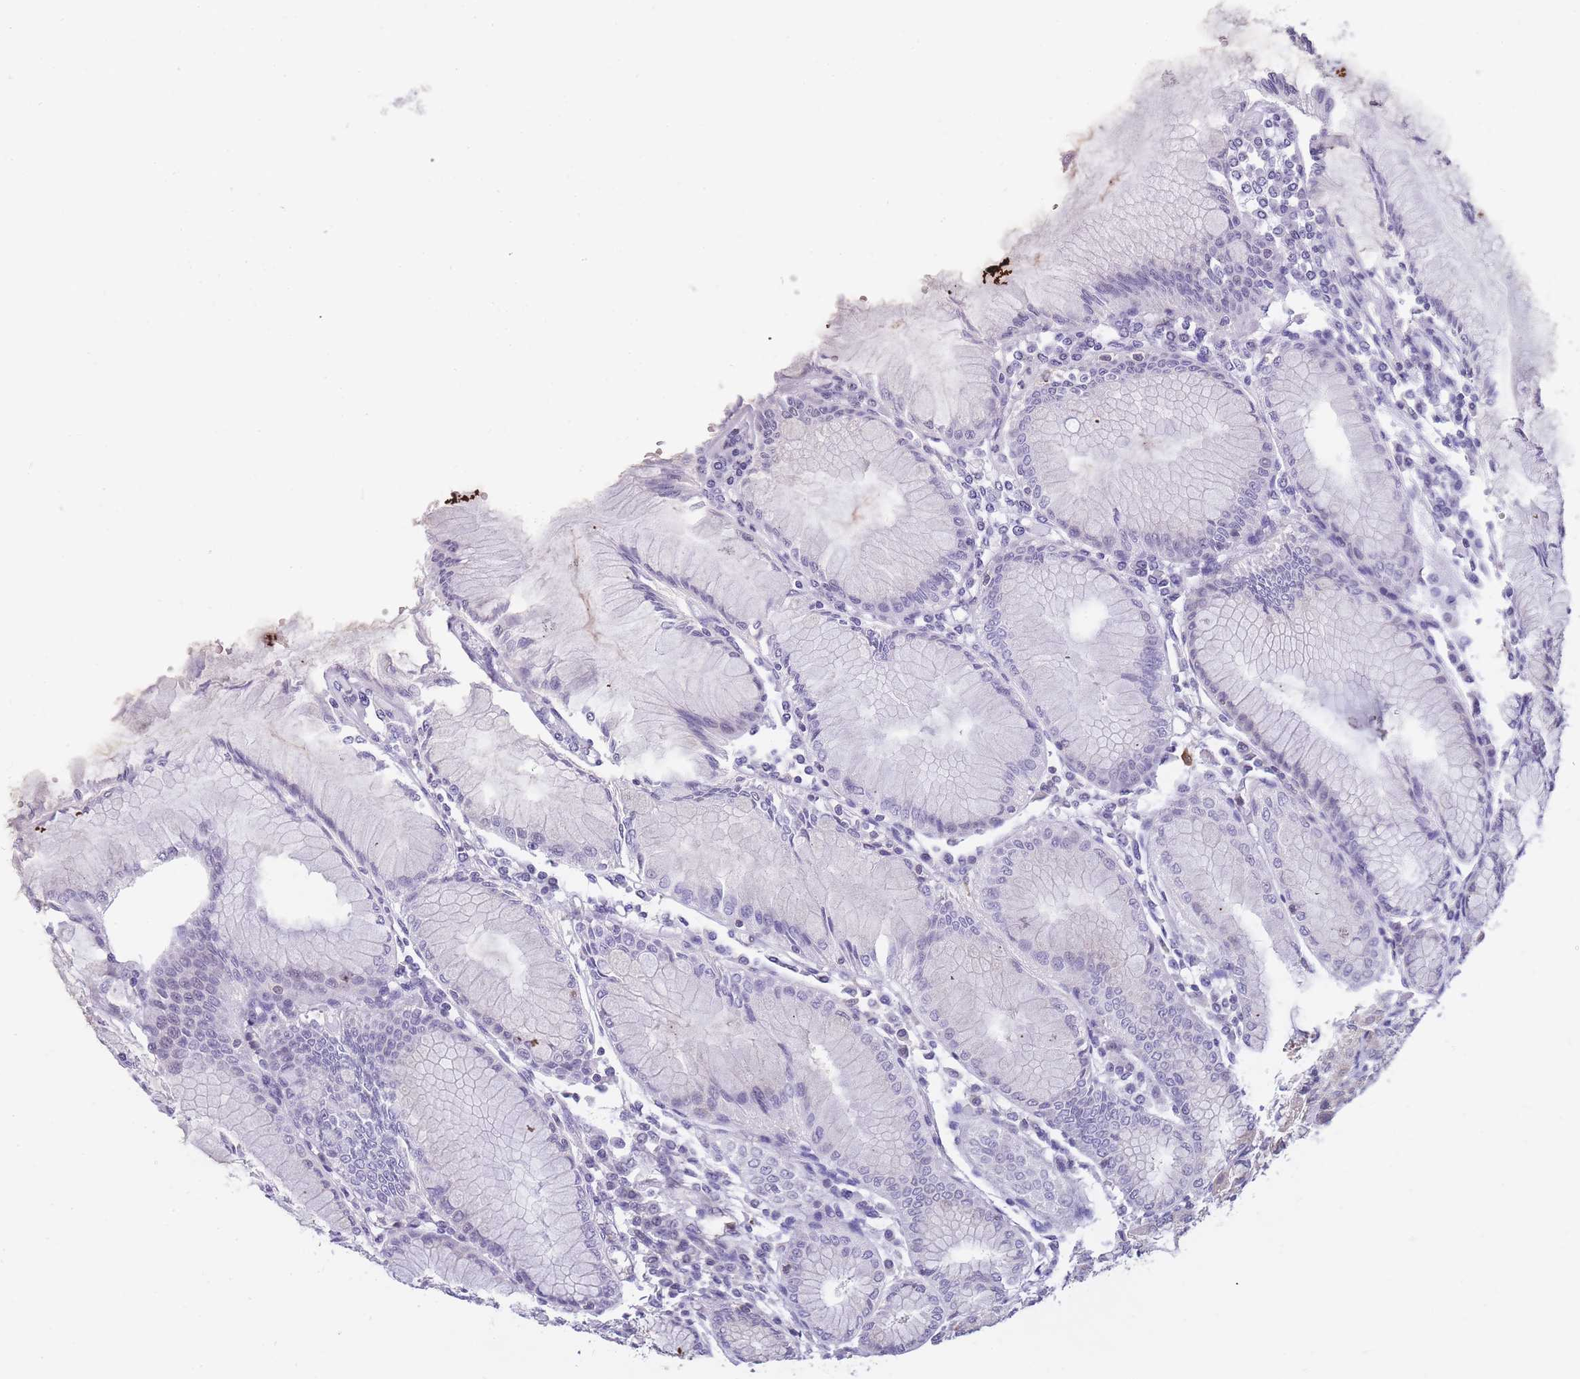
{"staining": {"intensity": "moderate", "quantity": "25%-75%", "location": "cytoplasmic/membranous"}, "tissue": "stomach", "cell_type": "Glandular cells", "image_type": "normal", "snomed": [{"axis": "morphology", "description": "Normal tissue, NOS"}, {"axis": "topography", "description": "Stomach"}], "caption": "Immunohistochemistry (IHC) photomicrograph of benign stomach stained for a protein (brown), which exhibits medium levels of moderate cytoplasmic/membranous positivity in about 25%-75% of glandular cells.", "gene": "ZNF662", "patient": {"sex": "female", "age": 57}}